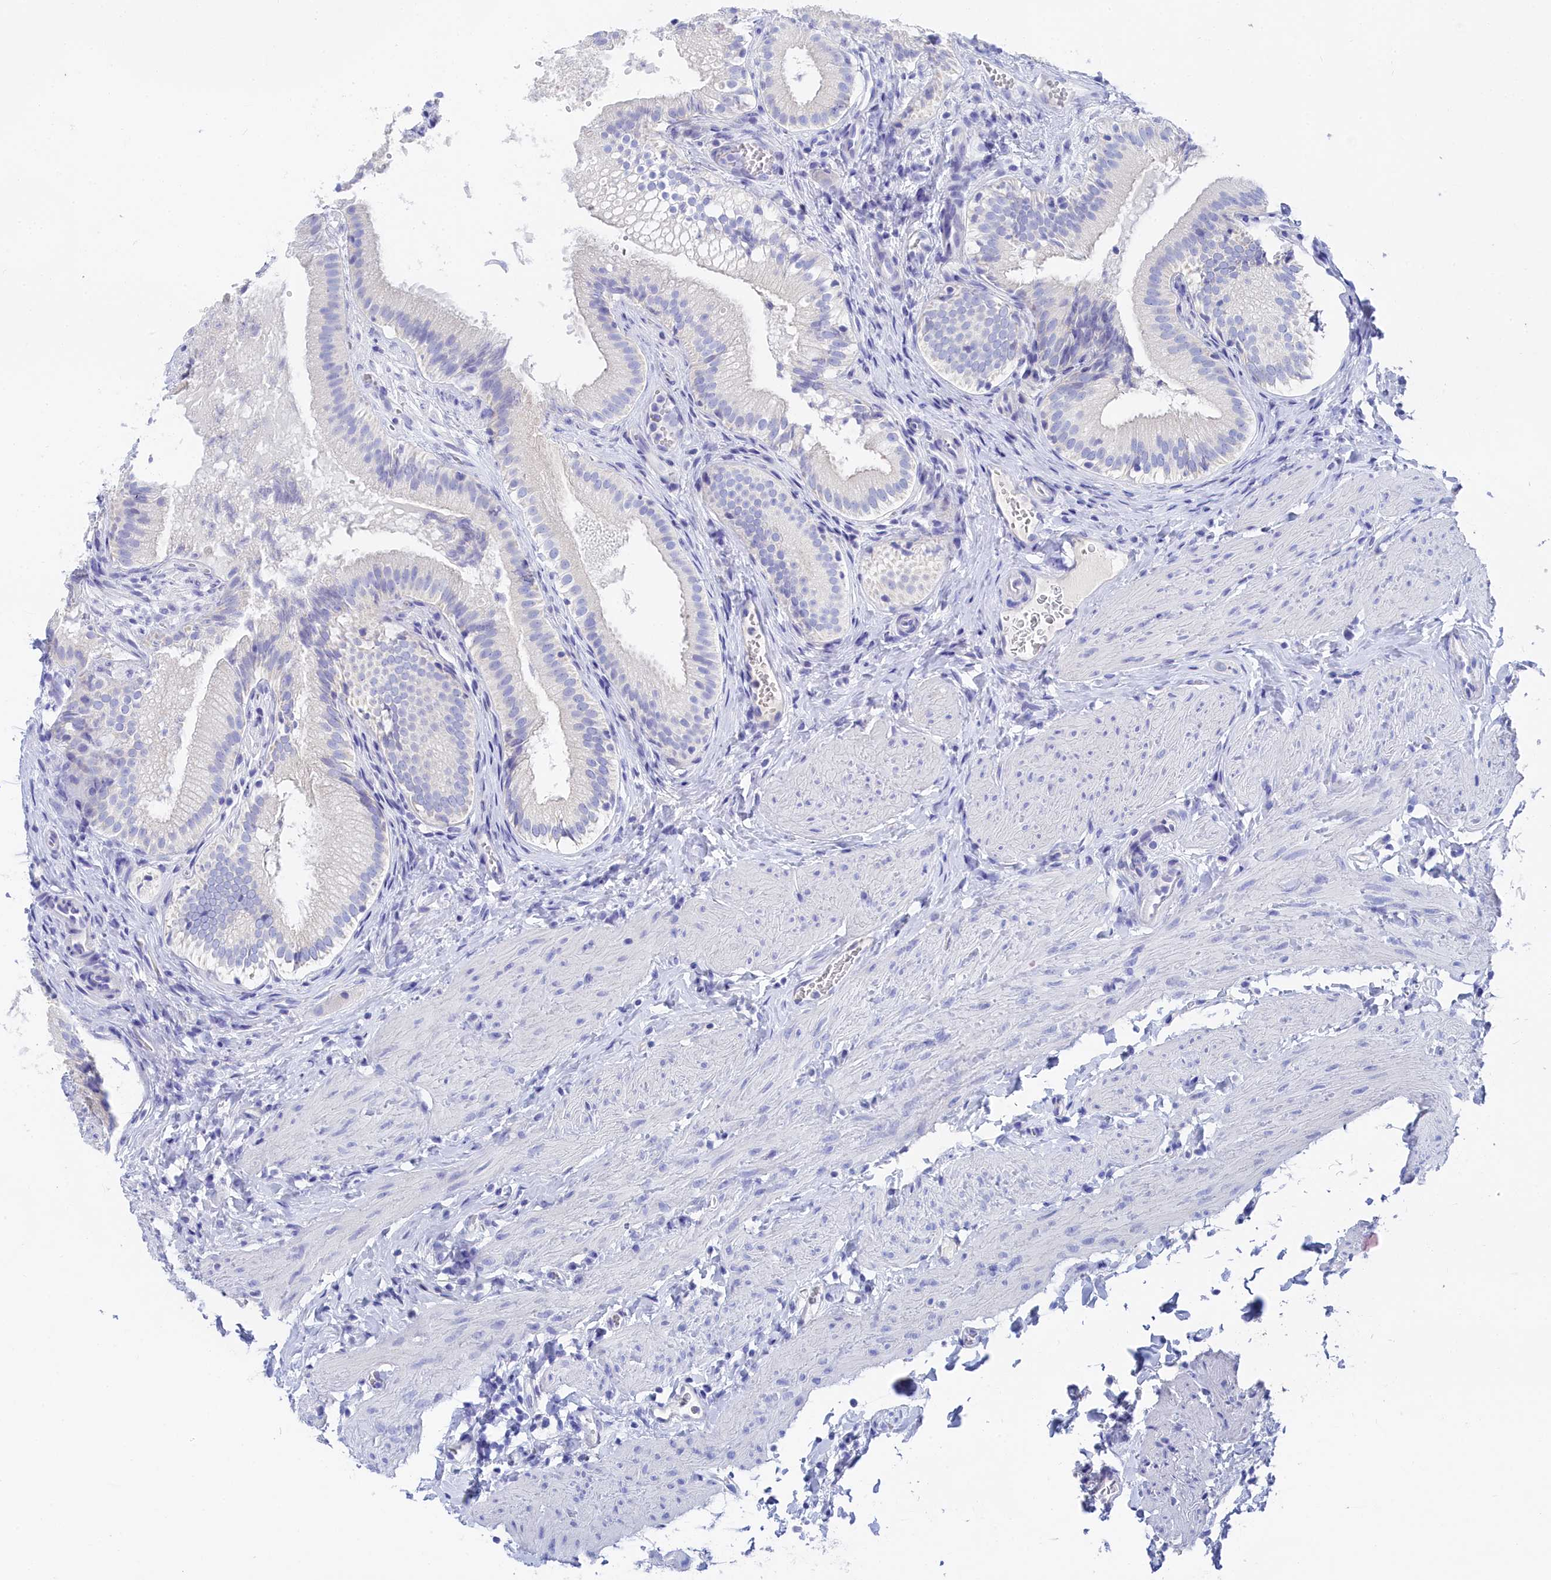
{"staining": {"intensity": "negative", "quantity": "none", "location": "none"}, "tissue": "gallbladder", "cell_type": "Glandular cells", "image_type": "normal", "snomed": [{"axis": "morphology", "description": "Normal tissue, NOS"}, {"axis": "topography", "description": "Gallbladder"}], "caption": "Glandular cells show no significant expression in normal gallbladder.", "gene": "TRIM10", "patient": {"sex": "female", "age": 30}}